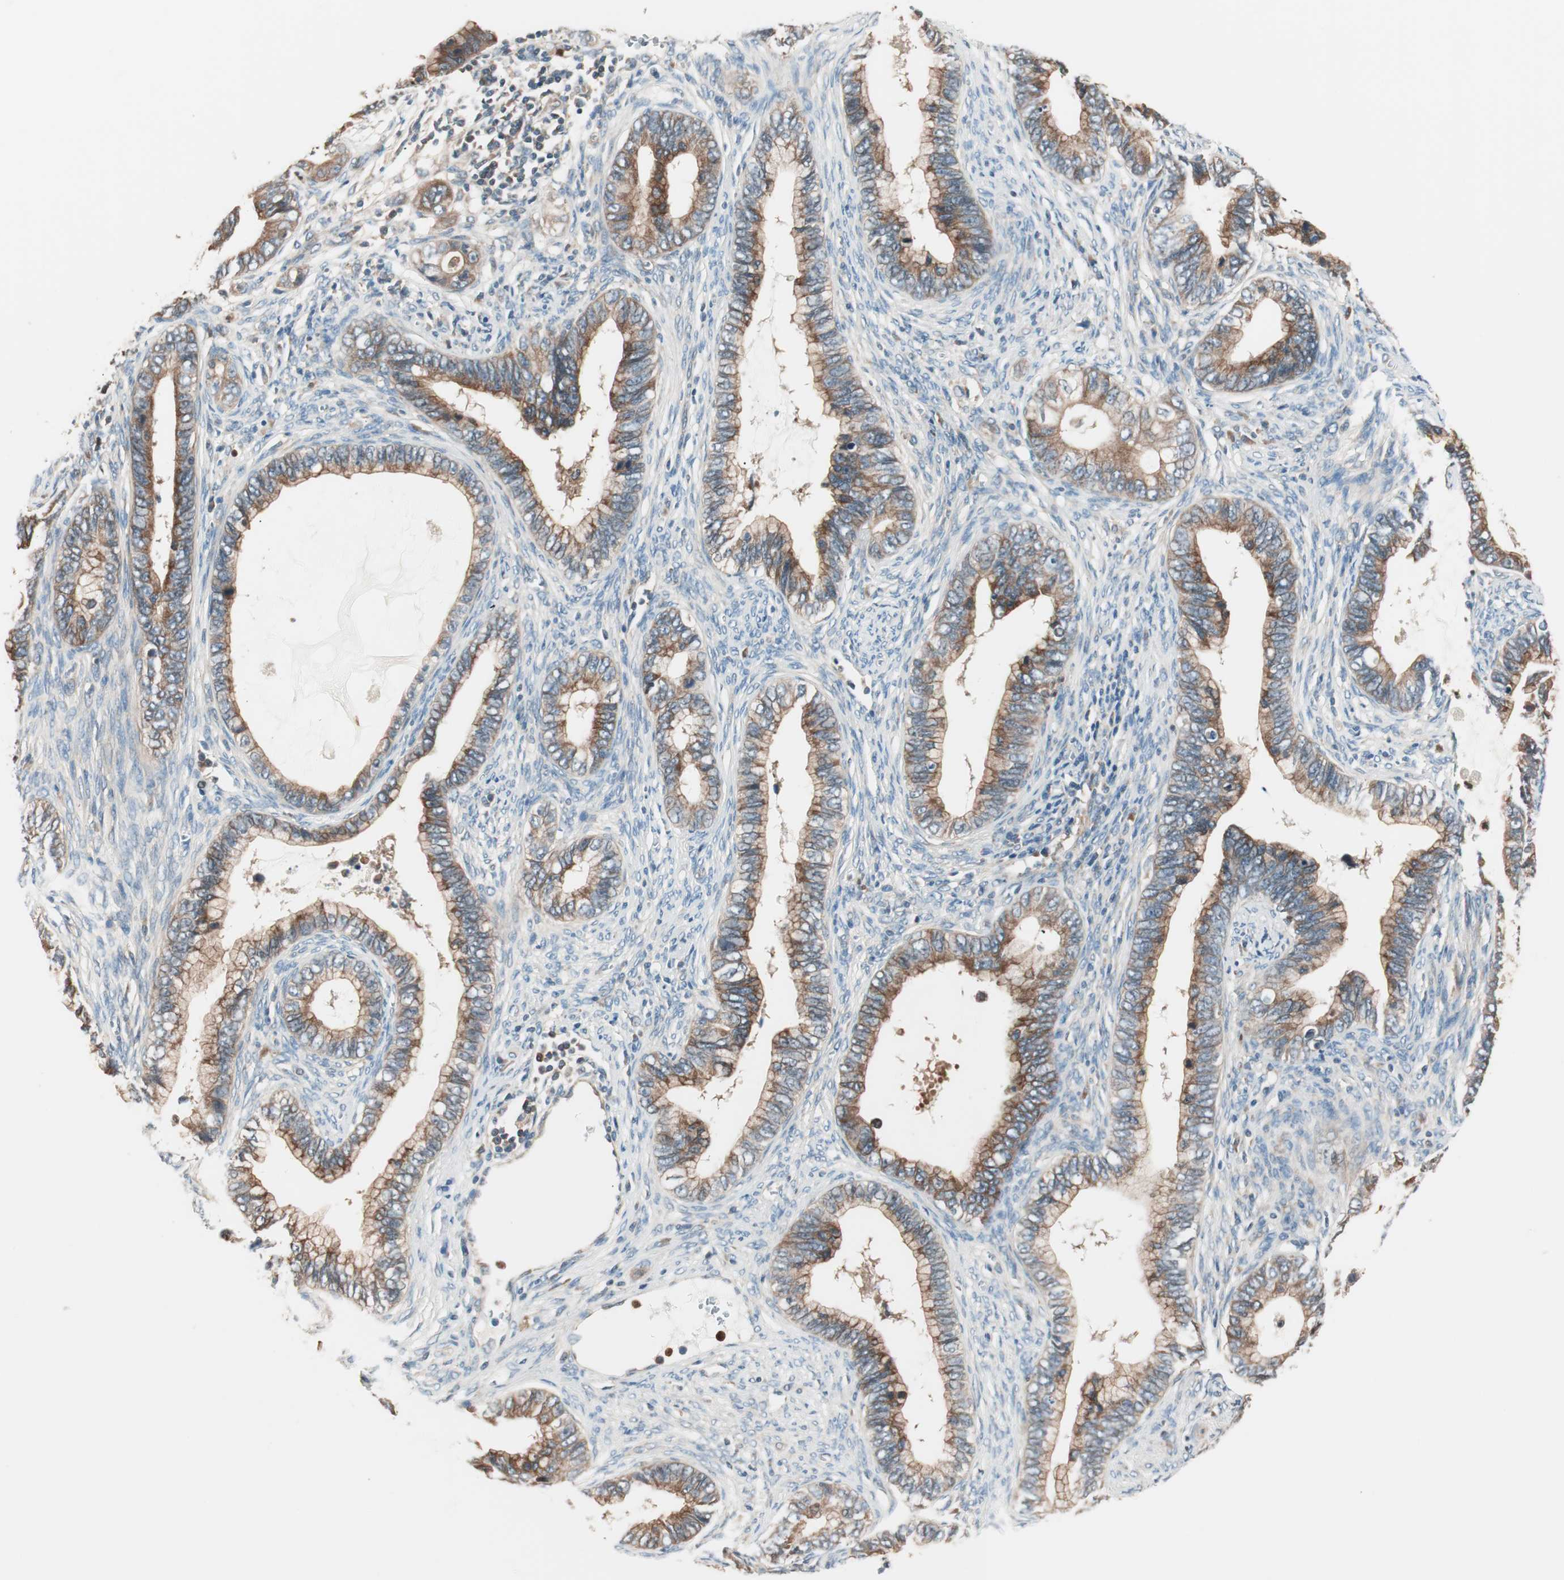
{"staining": {"intensity": "moderate", "quantity": ">75%", "location": "cytoplasmic/membranous"}, "tissue": "cervical cancer", "cell_type": "Tumor cells", "image_type": "cancer", "snomed": [{"axis": "morphology", "description": "Adenocarcinoma, NOS"}, {"axis": "topography", "description": "Cervix"}], "caption": "An image of human cervical cancer (adenocarcinoma) stained for a protein displays moderate cytoplasmic/membranous brown staining in tumor cells.", "gene": "TSG101", "patient": {"sex": "female", "age": 44}}